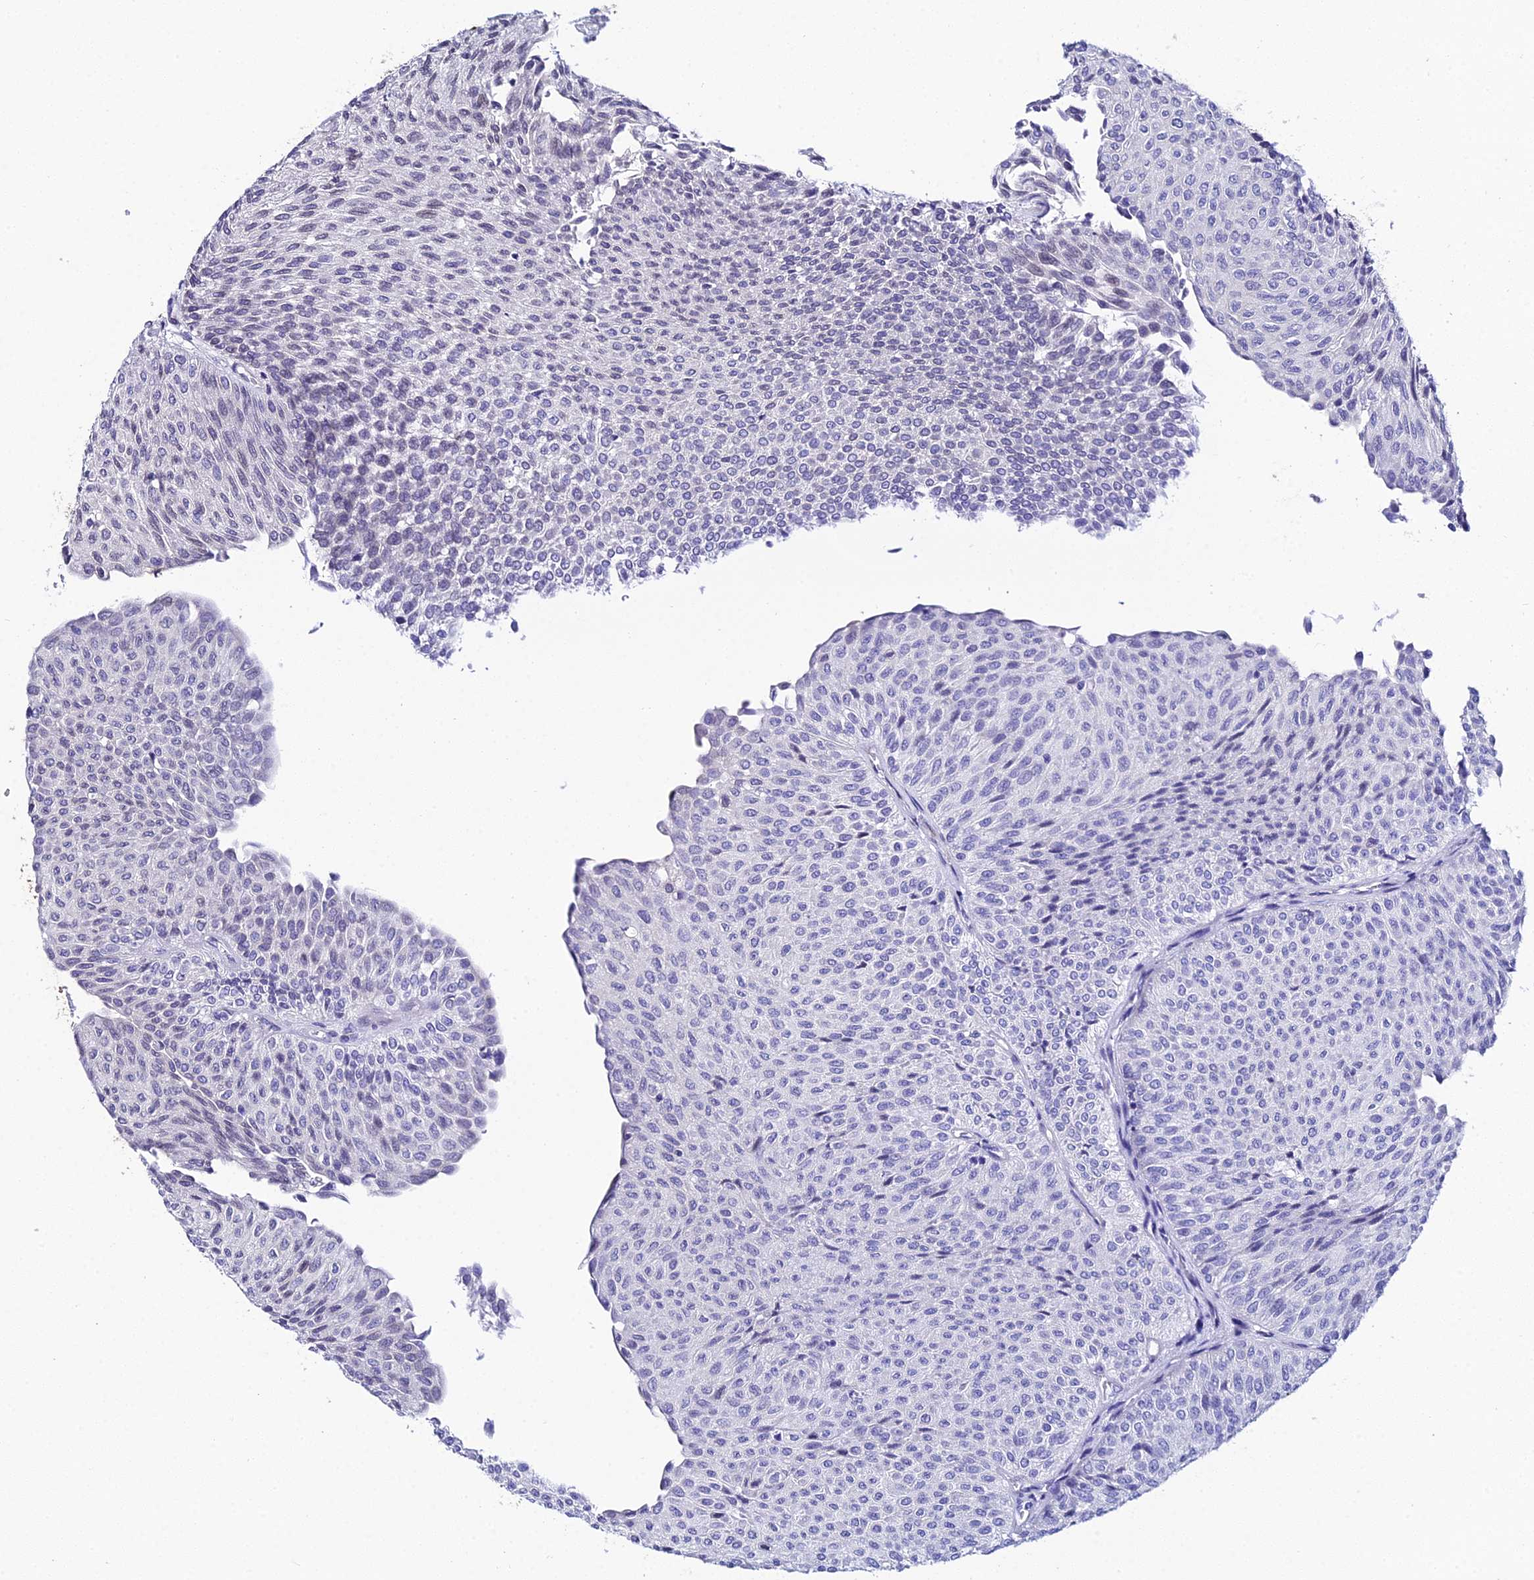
{"staining": {"intensity": "weak", "quantity": "<25%", "location": "nuclear"}, "tissue": "urothelial cancer", "cell_type": "Tumor cells", "image_type": "cancer", "snomed": [{"axis": "morphology", "description": "Urothelial carcinoma, Low grade"}, {"axis": "topography", "description": "Urinary bladder"}], "caption": "A high-resolution photomicrograph shows immunohistochemistry (IHC) staining of low-grade urothelial carcinoma, which reveals no significant expression in tumor cells.", "gene": "DDX19A", "patient": {"sex": "male", "age": 78}}